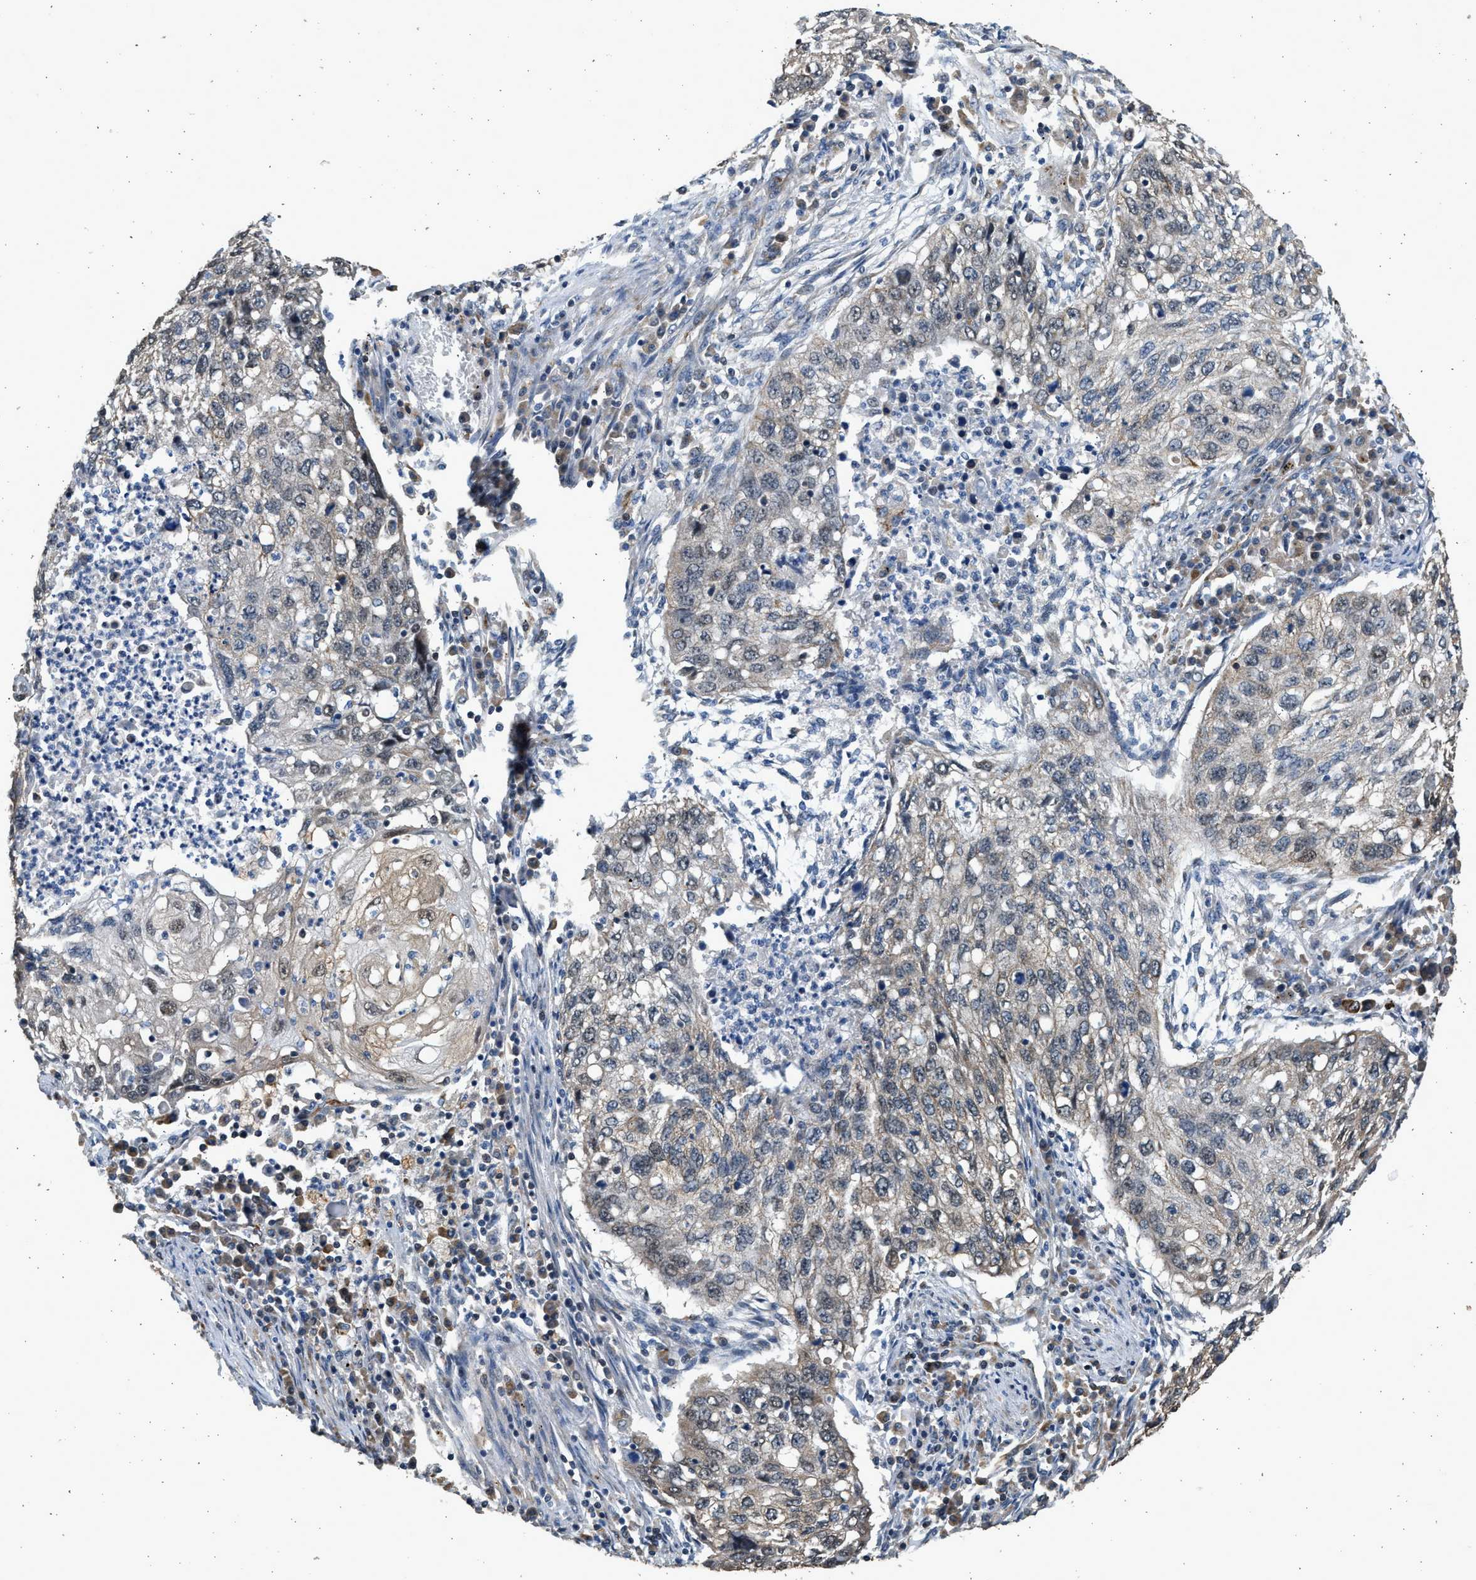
{"staining": {"intensity": "negative", "quantity": "none", "location": "none"}, "tissue": "lung cancer", "cell_type": "Tumor cells", "image_type": "cancer", "snomed": [{"axis": "morphology", "description": "Squamous cell carcinoma, NOS"}, {"axis": "topography", "description": "Lung"}], "caption": "Immunohistochemical staining of human lung cancer shows no significant positivity in tumor cells.", "gene": "PCLO", "patient": {"sex": "female", "age": 63}}